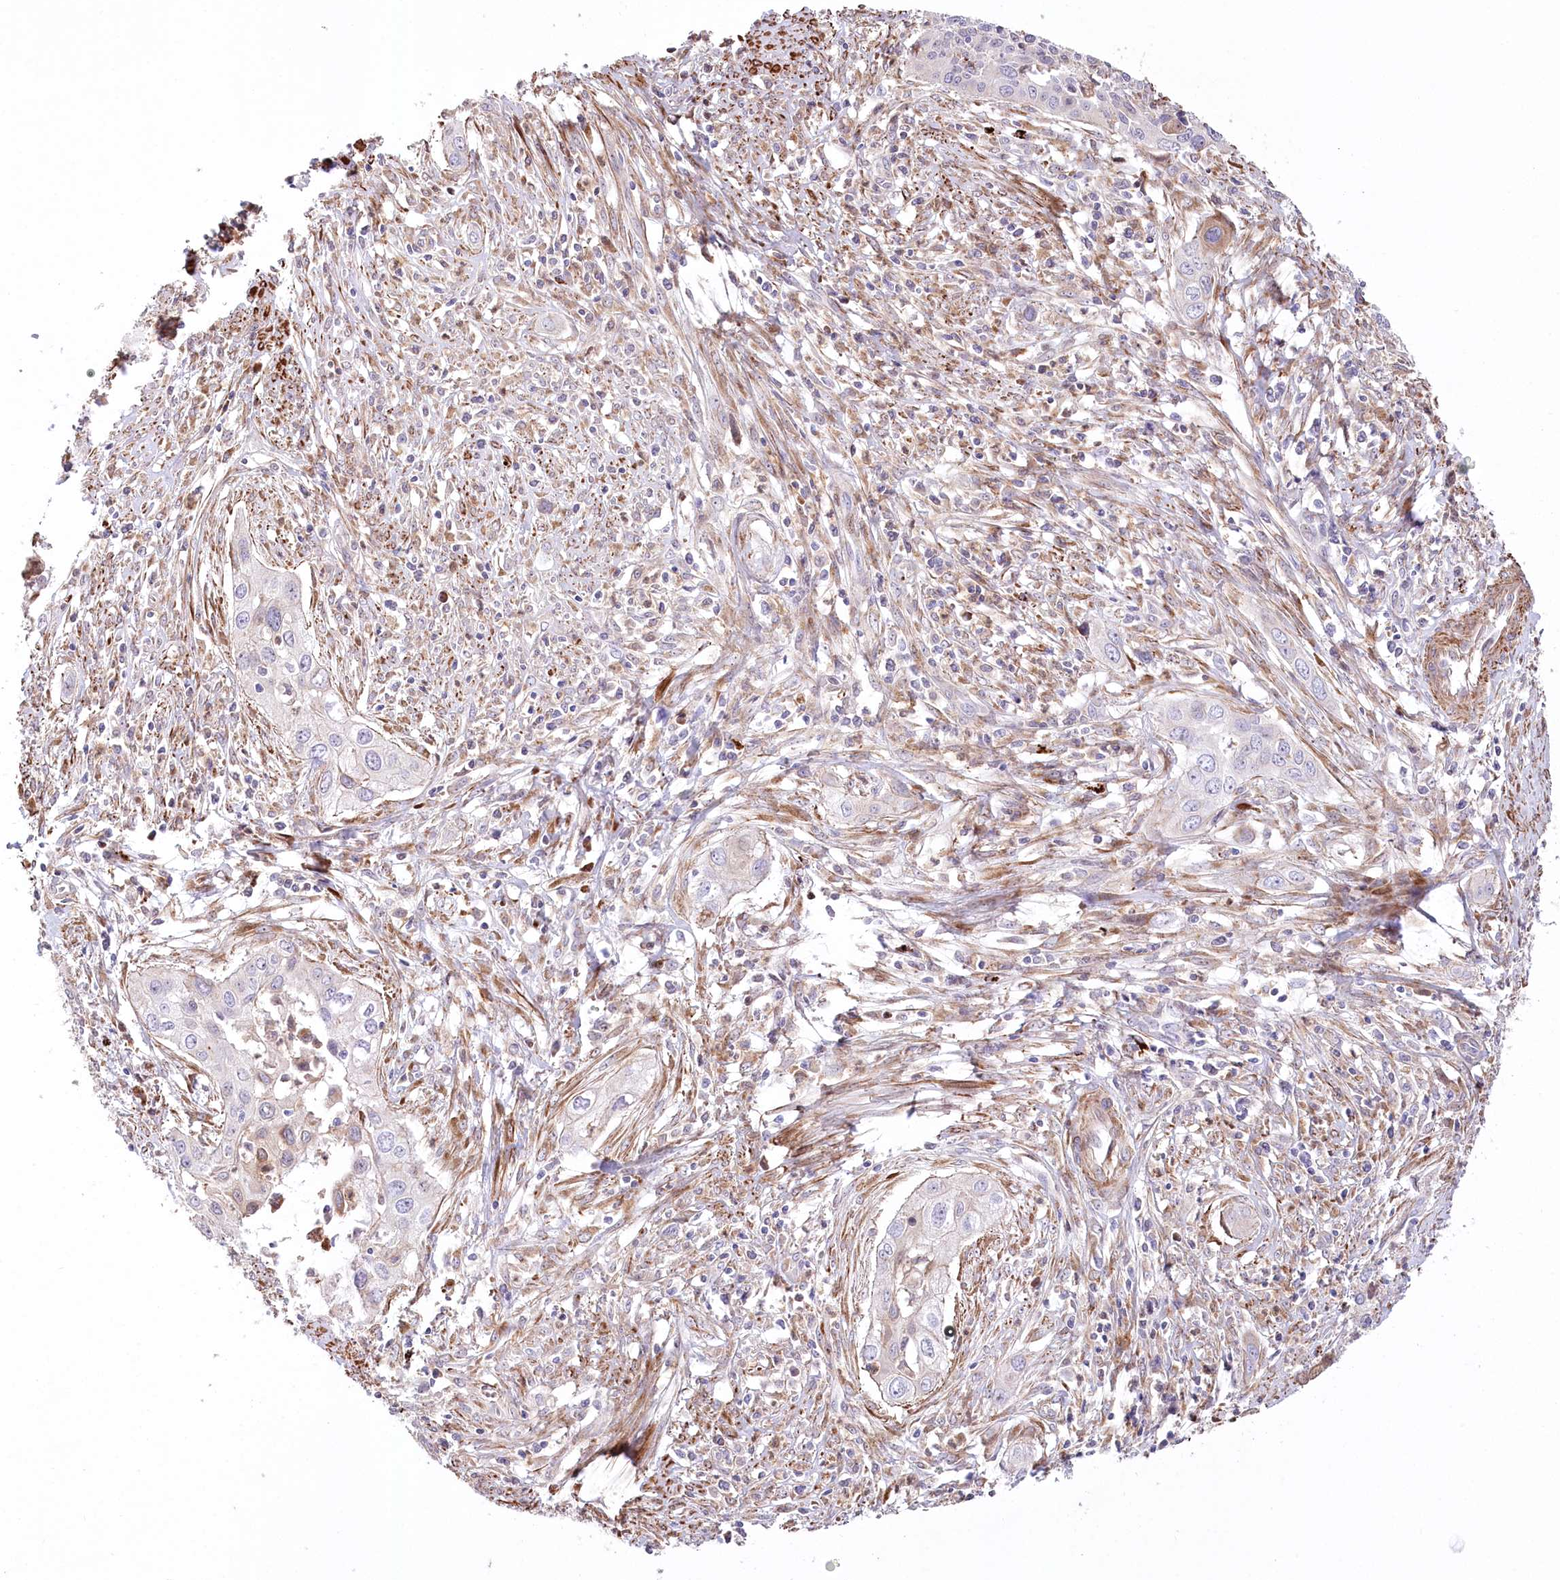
{"staining": {"intensity": "negative", "quantity": "none", "location": "none"}, "tissue": "cervical cancer", "cell_type": "Tumor cells", "image_type": "cancer", "snomed": [{"axis": "morphology", "description": "Squamous cell carcinoma, NOS"}, {"axis": "topography", "description": "Cervix"}], "caption": "The micrograph demonstrates no staining of tumor cells in cervical cancer (squamous cell carcinoma).", "gene": "RNF24", "patient": {"sex": "female", "age": 34}}